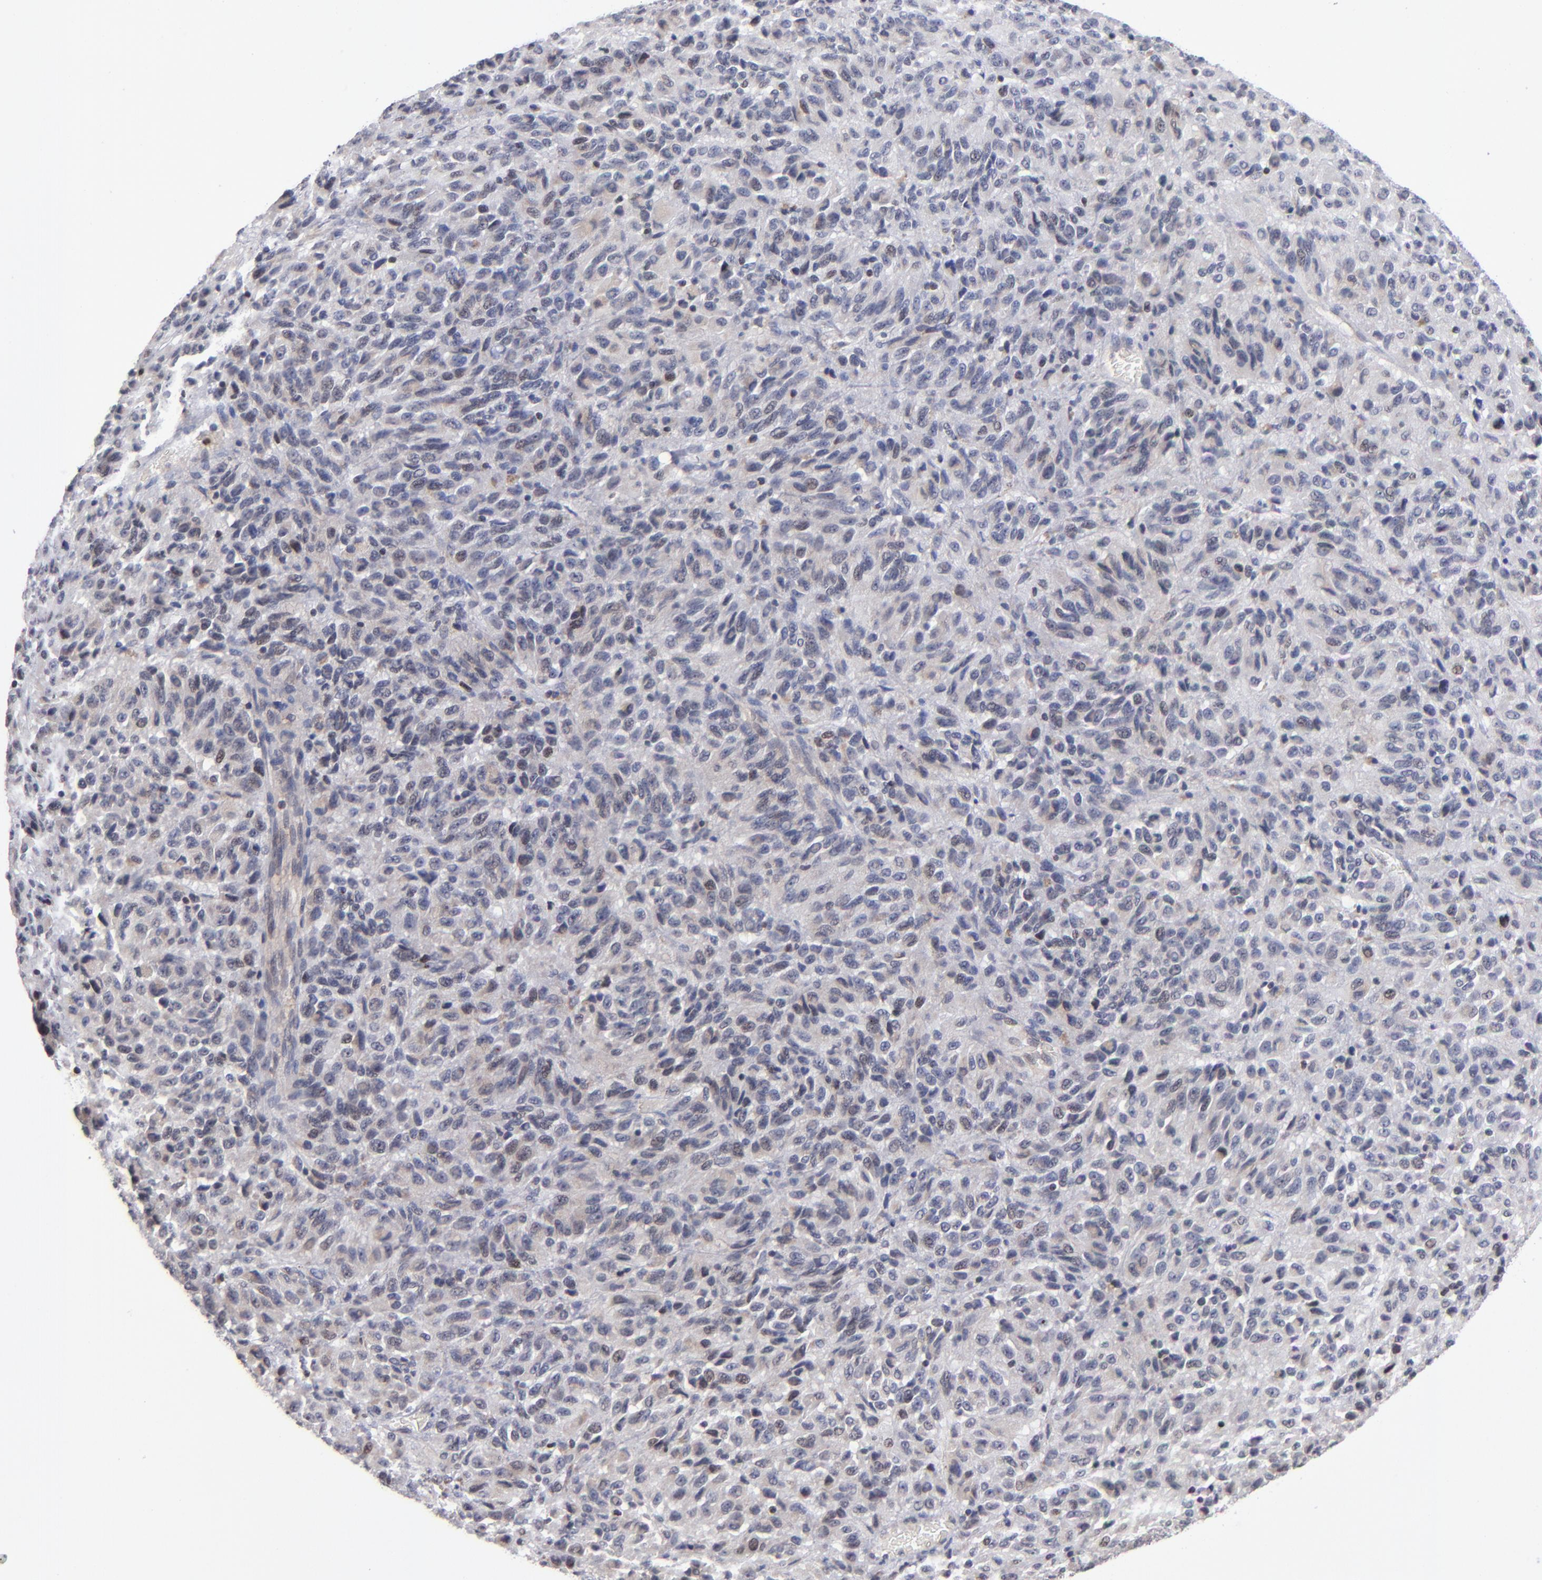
{"staining": {"intensity": "weak", "quantity": "25%-75%", "location": "nuclear"}, "tissue": "melanoma", "cell_type": "Tumor cells", "image_type": "cancer", "snomed": [{"axis": "morphology", "description": "Malignant melanoma, Metastatic site"}, {"axis": "topography", "description": "Lung"}], "caption": "High-power microscopy captured an IHC image of malignant melanoma (metastatic site), revealing weak nuclear positivity in approximately 25%-75% of tumor cells.", "gene": "ODF2", "patient": {"sex": "male", "age": 64}}